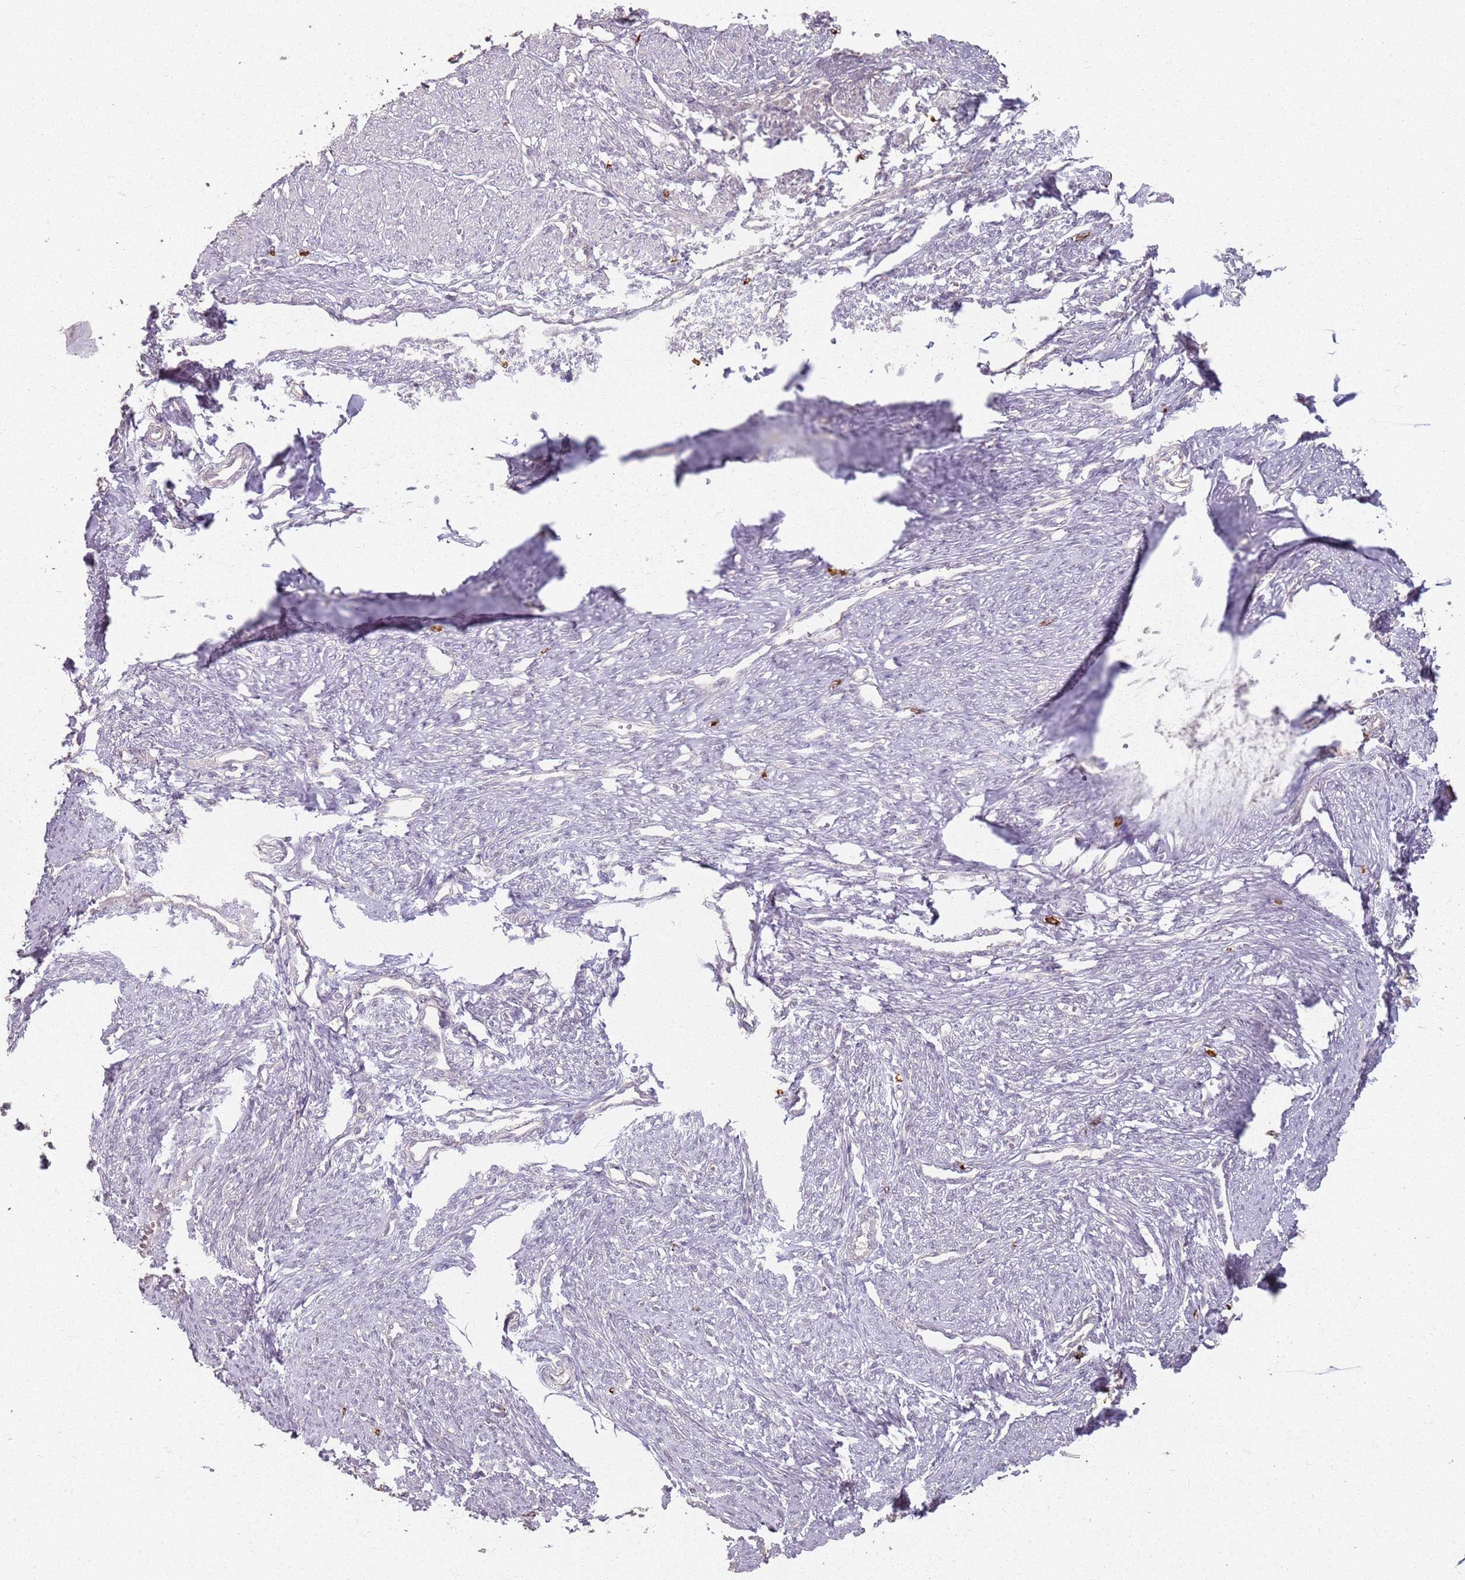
{"staining": {"intensity": "negative", "quantity": "none", "location": "none"}, "tissue": "smooth muscle", "cell_type": "Smooth muscle cells", "image_type": "normal", "snomed": [{"axis": "morphology", "description": "Normal tissue, NOS"}, {"axis": "topography", "description": "Smooth muscle"}, {"axis": "topography", "description": "Uterus"}], "caption": "A high-resolution image shows immunohistochemistry staining of unremarkable smooth muscle, which reveals no significant expression in smooth muscle cells. (Immunohistochemistry (ihc), brightfield microscopy, high magnification).", "gene": "CCDC168", "patient": {"sex": "female", "age": 59}}